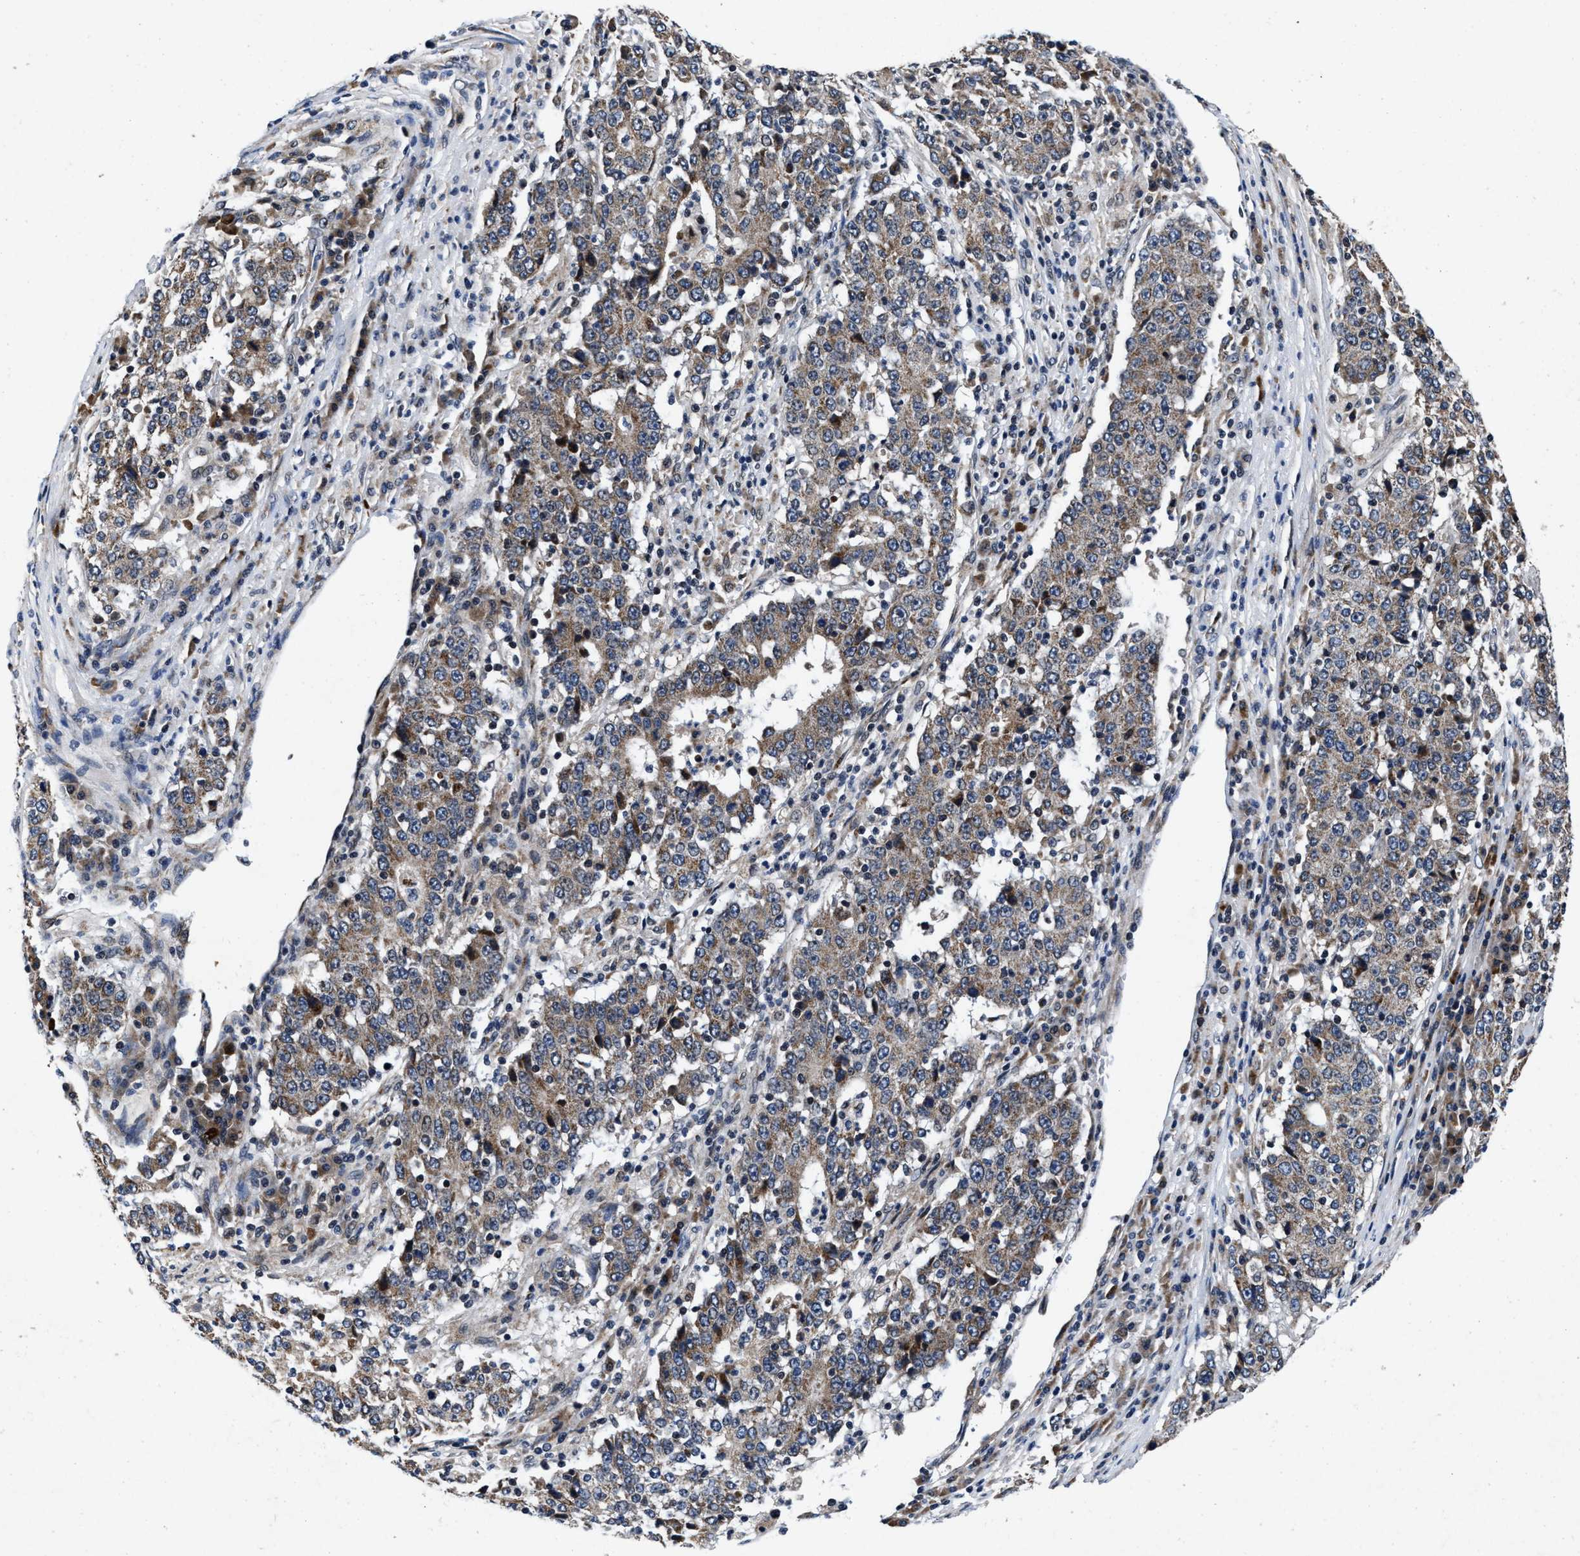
{"staining": {"intensity": "moderate", "quantity": ">75%", "location": "cytoplasmic/membranous"}, "tissue": "stomach cancer", "cell_type": "Tumor cells", "image_type": "cancer", "snomed": [{"axis": "morphology", "description": "Adenocarcinoma, NOS"}, {"axis": "topography", "description": "Stomach"}], "caption": "Immunohistochemical staining of human stomach adenocarcinoma reveals moderate cytoplasmic/membranous protein staining in about >75% of tumor cells.", "gene": "TMEM53", "patient": {"sex": "male", "age": 59}}